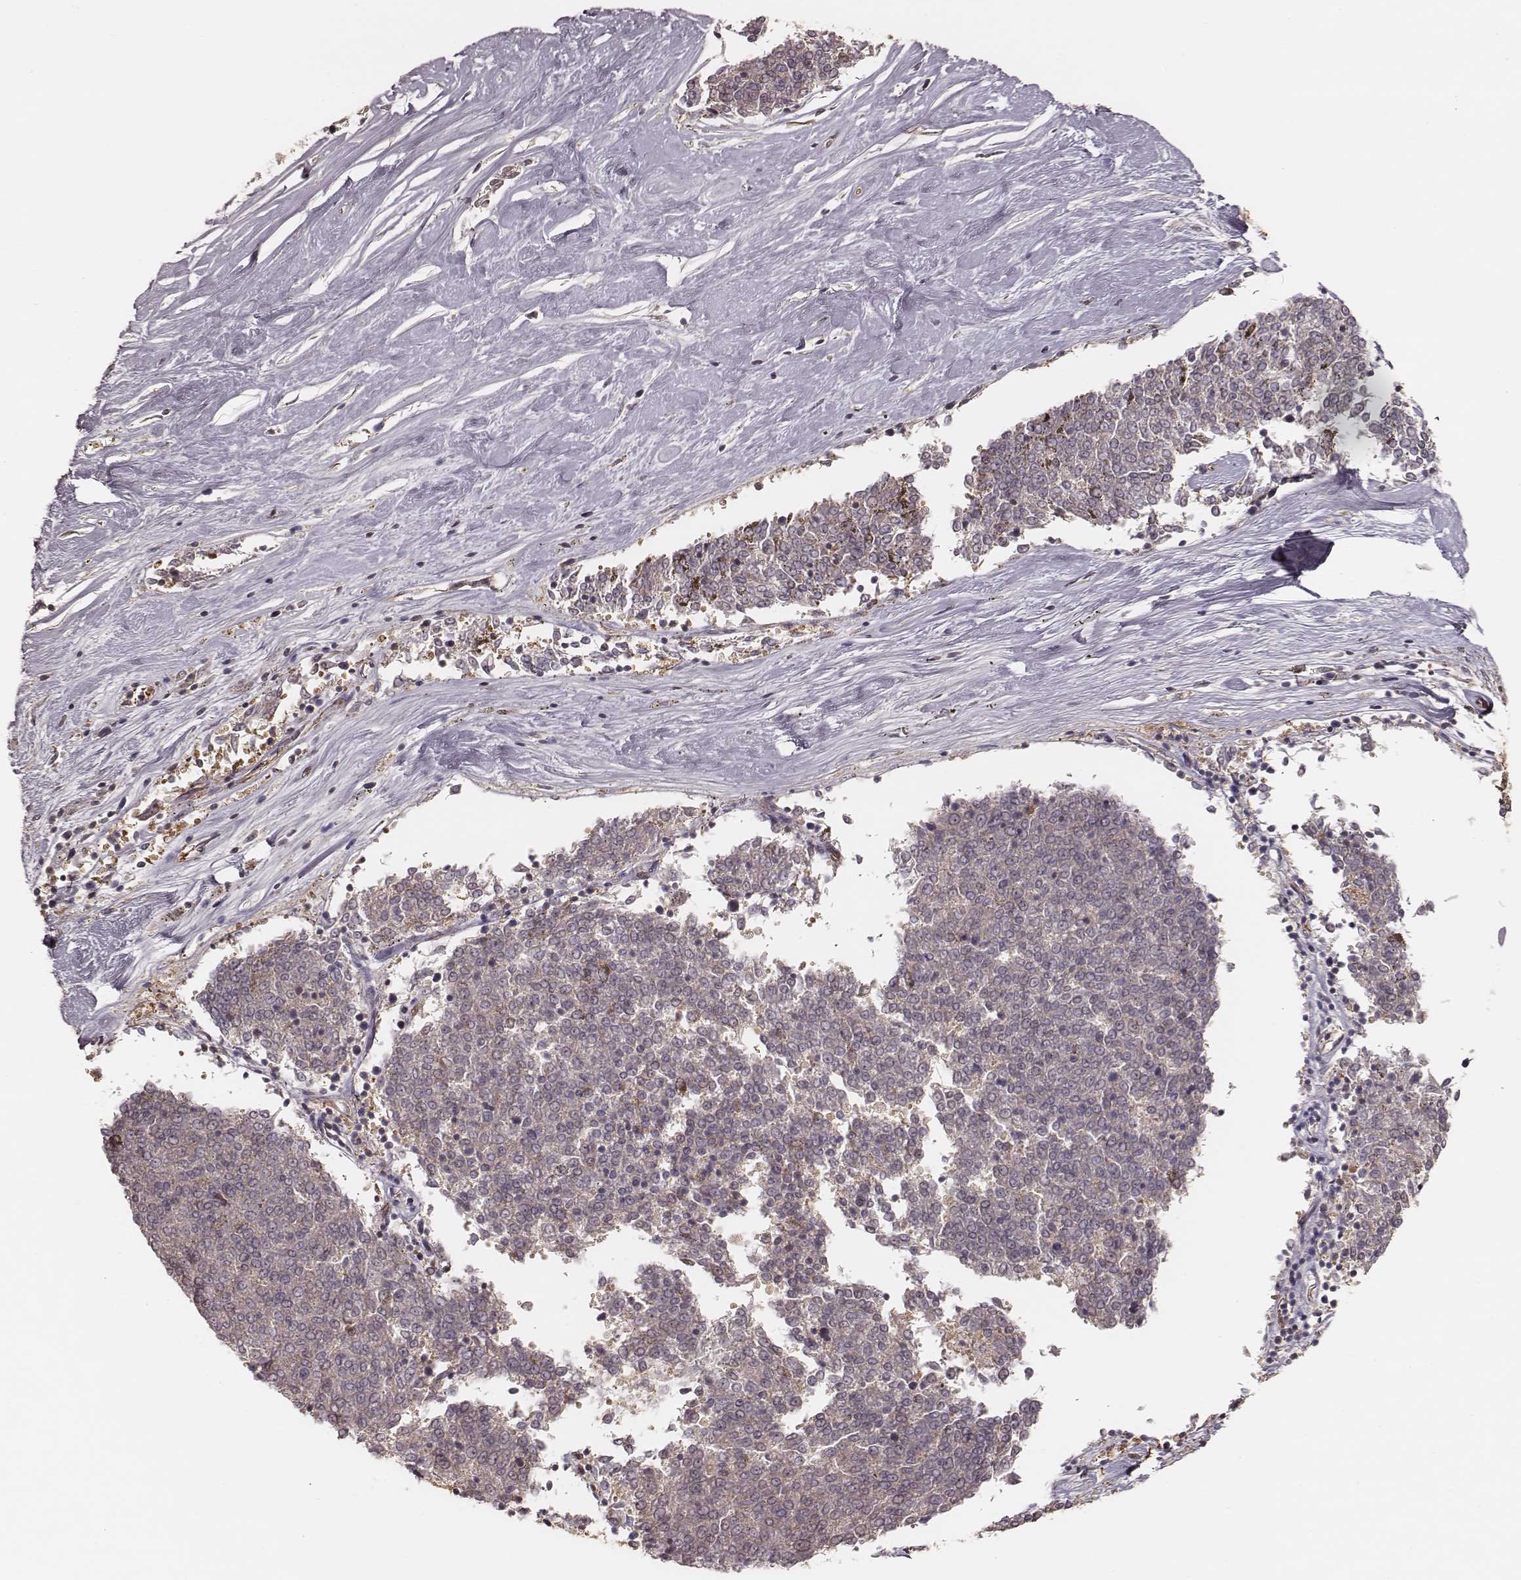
{"staining": {"intensity": "moderate", "quantity": ">75%", "location": "cytoplasmic/membranous"}, "tissue": "melanoma", "cell_type": "Tumor cells", "image_type": "cancer", "snomed": [{"axis": "morphology", "description": "Malignant melanoma, NOS"}, {"axis": "topography", "description": "Skin"}], "caption": "DAB immunohistochemical staining of malignant melanoma displays moderate cytoplasmic/membranous protein staining in about >75% of tumor cells. The staining was performed using DAB, with brown indicating positive protein expression. Nuclei are stained blue with hematoxylin.", "gene": "CARS1", "patient": {"sex": "female", "age": 72}}